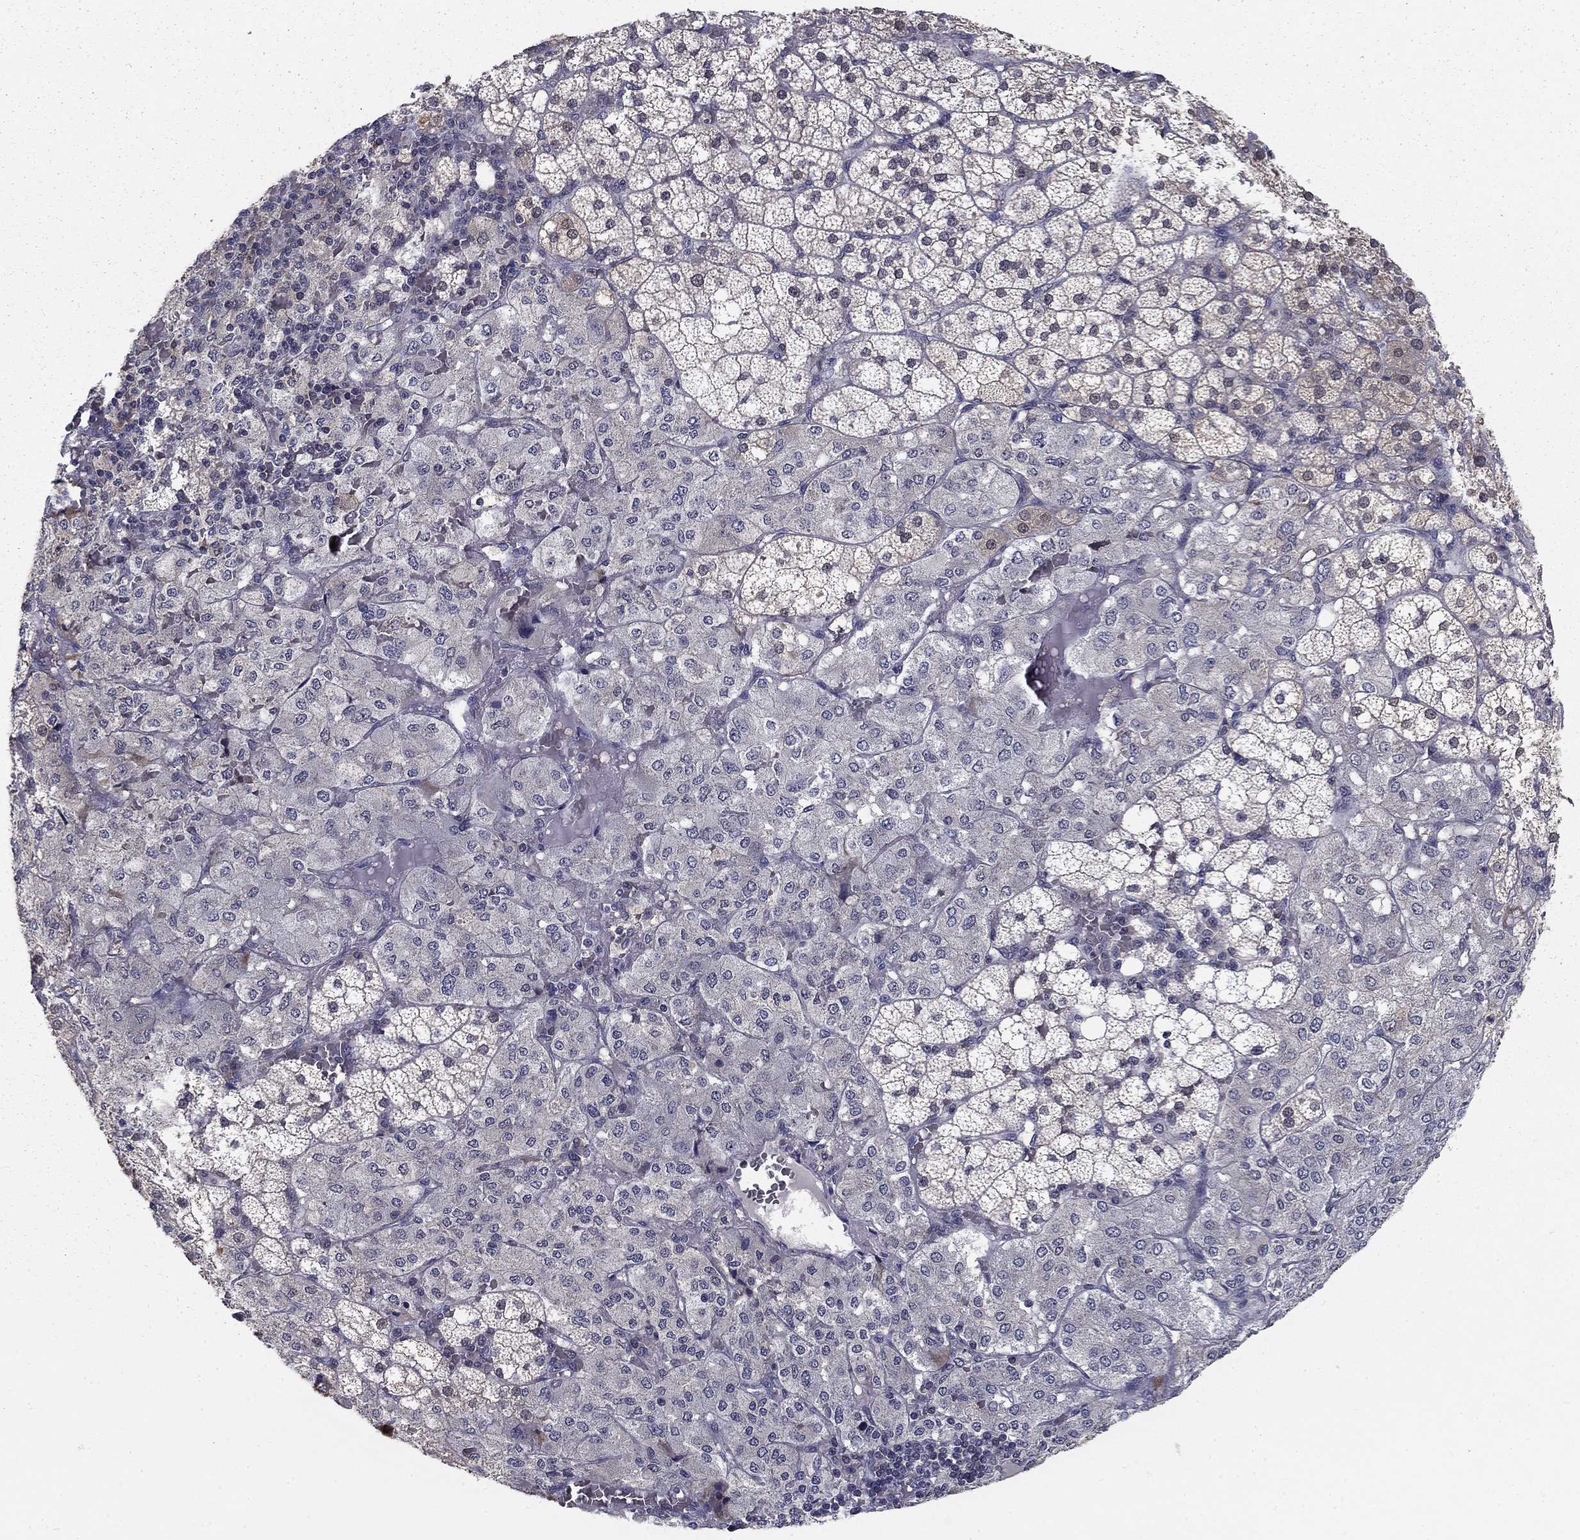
{"staining": {"intensity": "moderate", "quantity": "<25%", "location": "cytoplasmic/membranous,nuclear"}, "tissue": "adrenal gland", "cell_type": "Glandular cells", "image_type": "normal", "snomed": [{"axis": "morphology", "description": "Normal tissue, NOS"}, {"axis": "topography", "description": "Adrenal gland"}], "caption": "Benign adrenal gland exhibits moderate cytoplasmic/membranous,nuclear positivity in about <25% of glandular cells, visualized by immunohistochemistry.", "gene": "NIT2", "patient": {"sex": "male", "age": 53}}